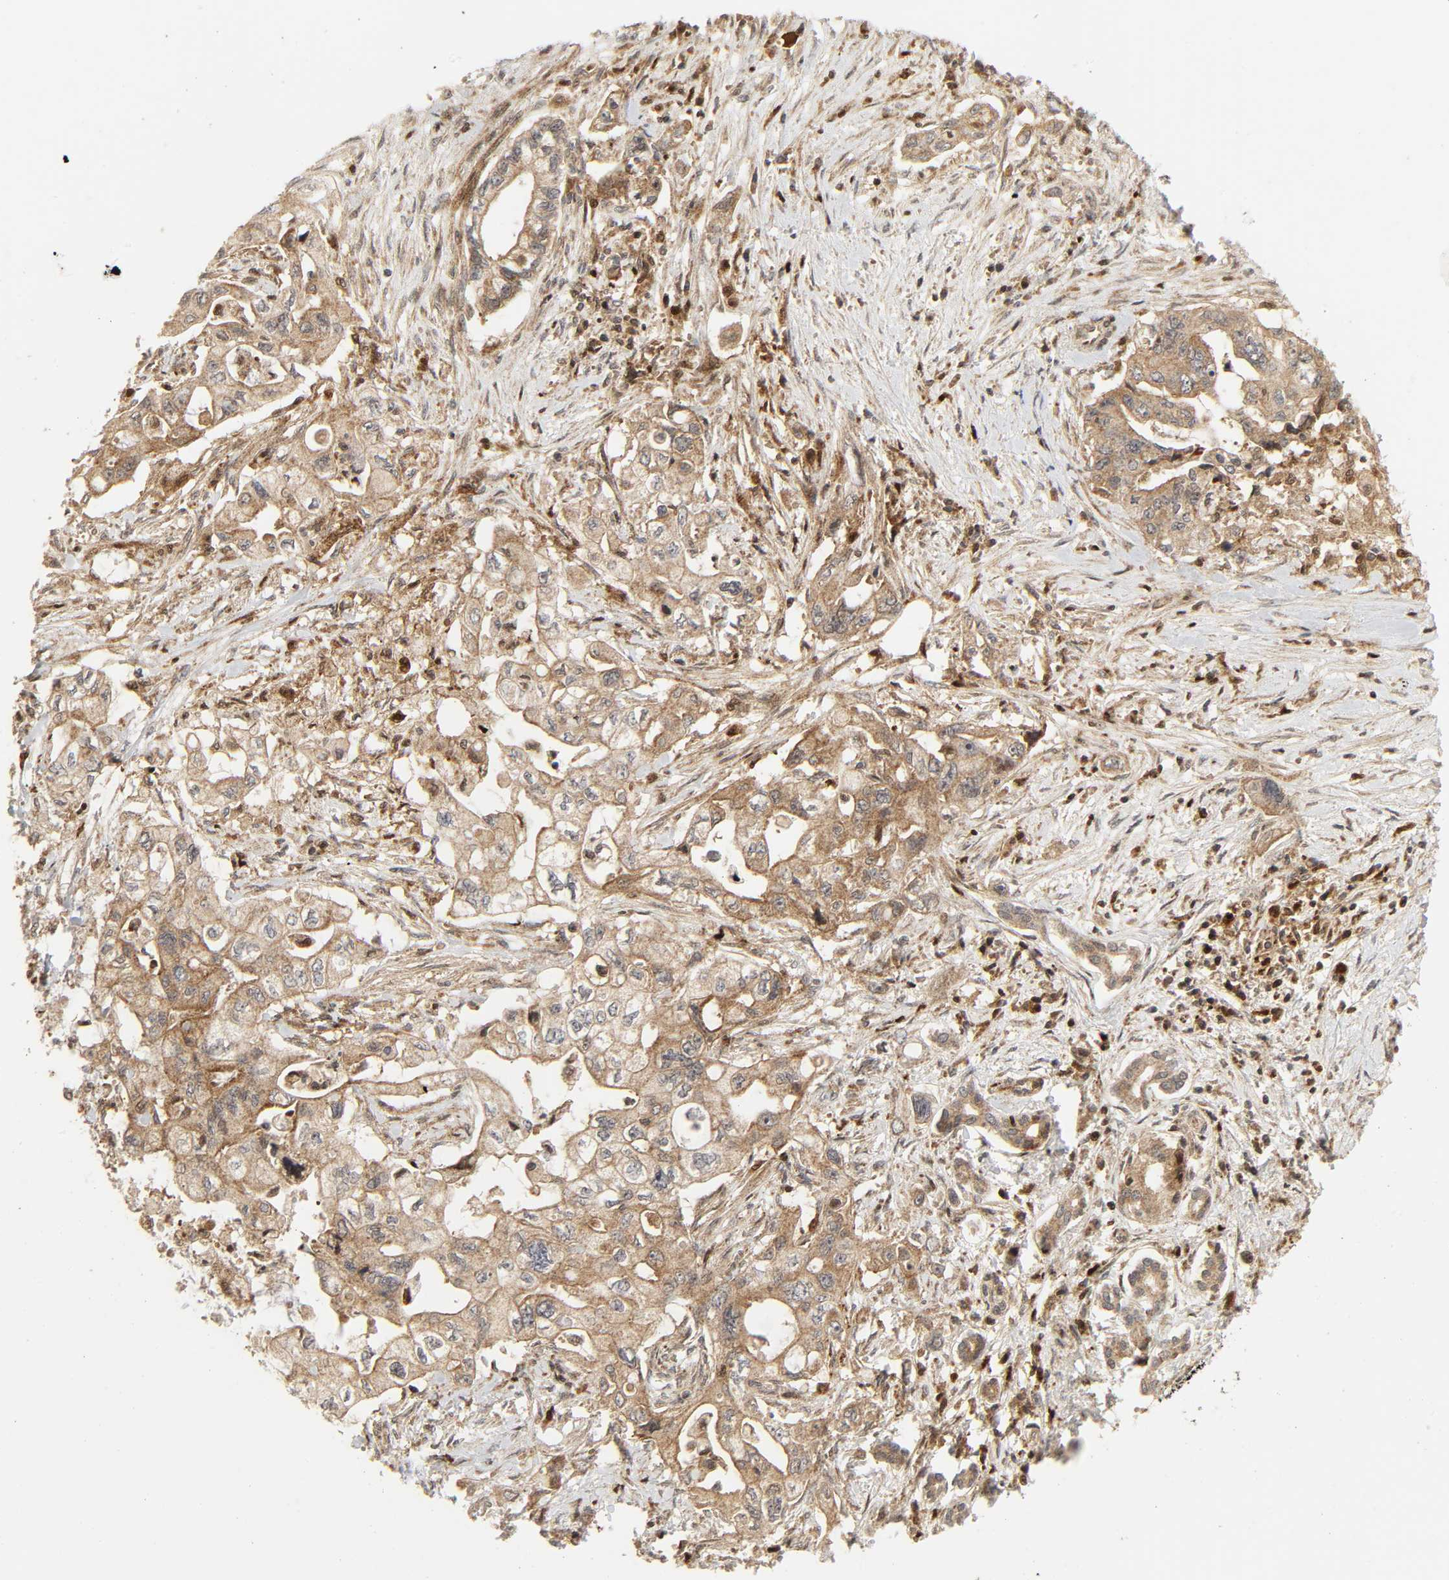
{"staining": {"intensity": "moderate", "quantity": ">75%", "location": "cytoplasmic/membranous"}, "tissue": "pancreatic cancer", "cell_type": "Tumor cells", "image_type": "cancer", "snomed": [{"axis": "morphology", "description": "Normal tissue, NOS"}, {"axis": "topography", "description": "Pancreas"}], "caption": "Pancreatic cancer was stained to show a protein in brown. There is medium levels of moderate cytoplasmic/membranous staining in approximately >75% of tumor cells.", "gene": "CHUK", "patient": {"sex": "male", "age": 42}}